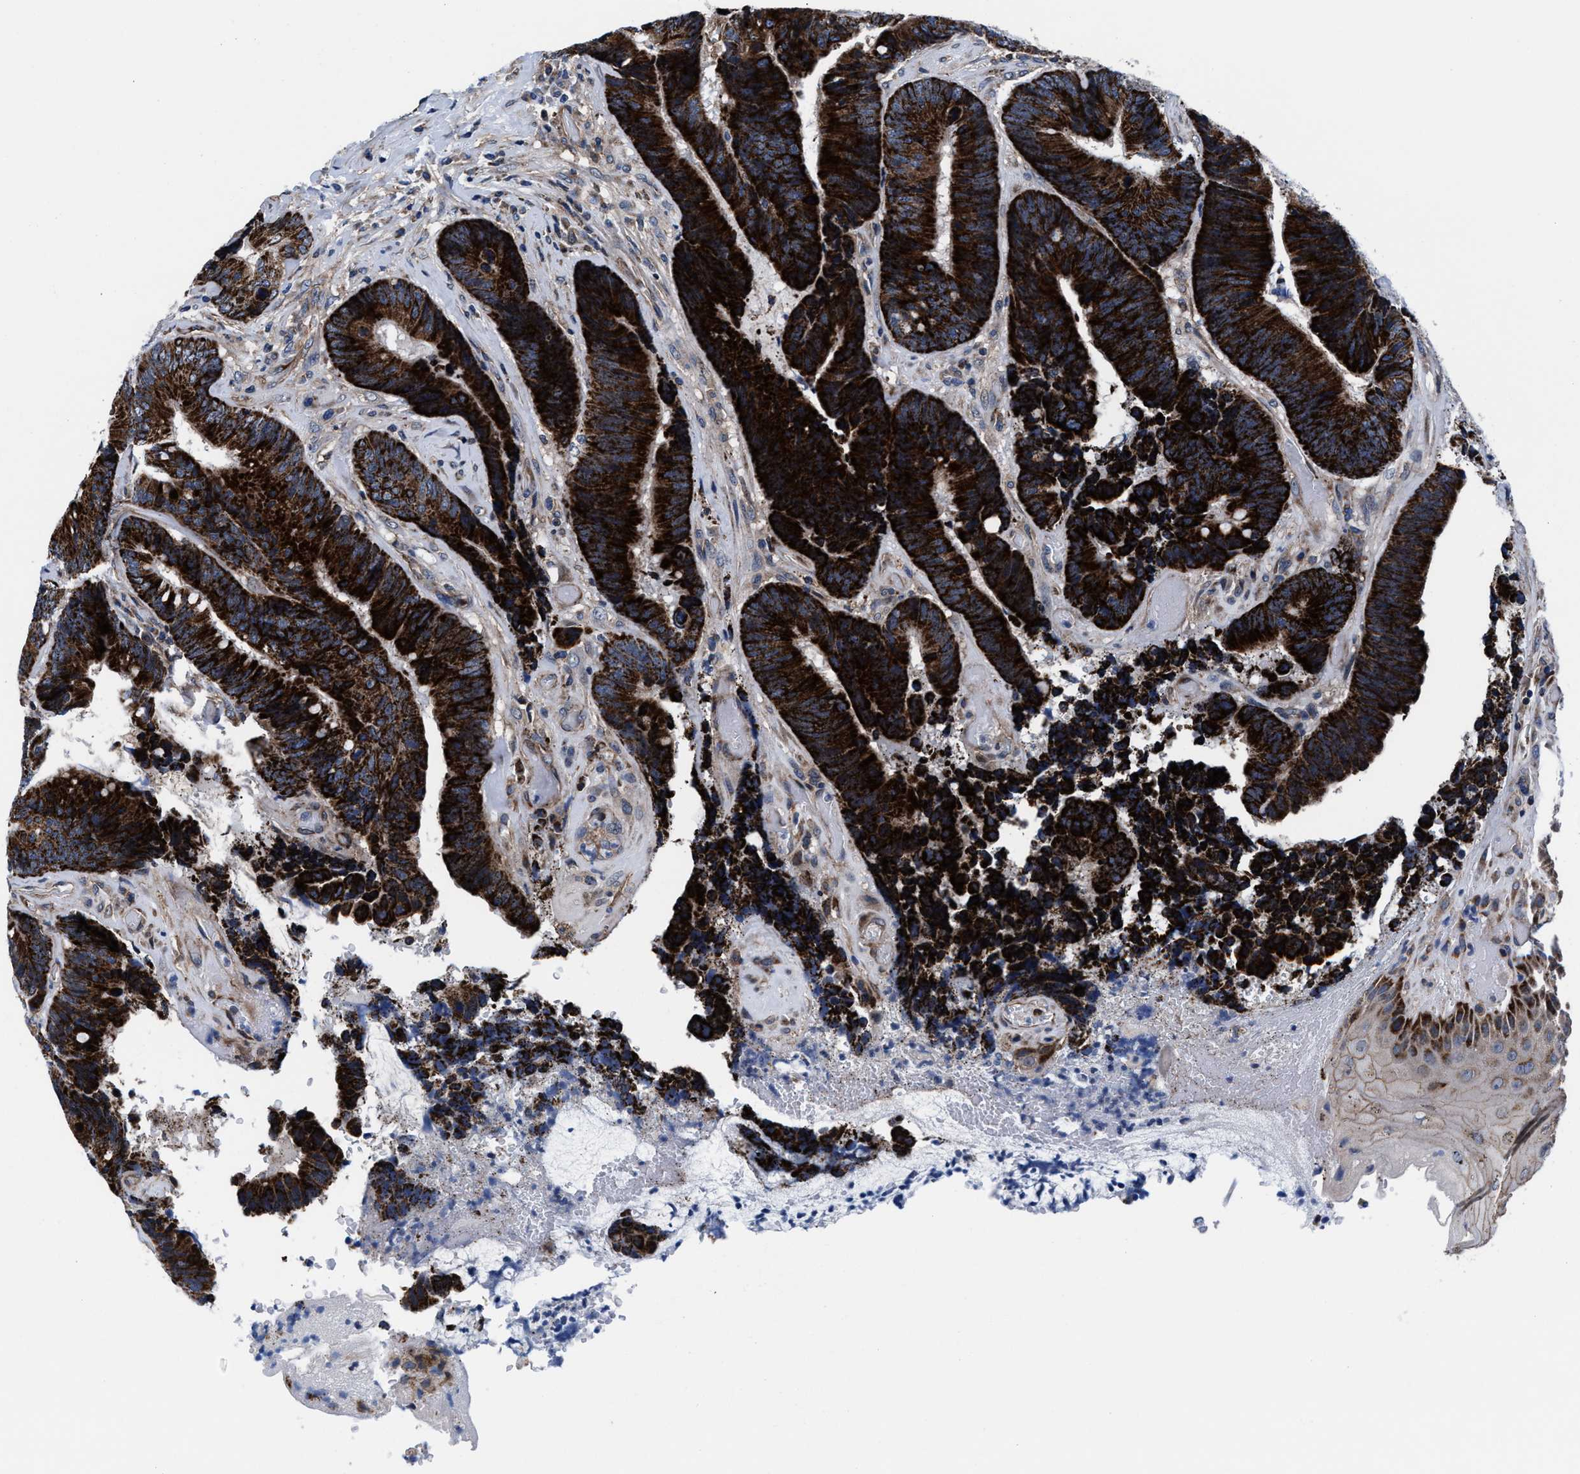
{"staining": {"intensity": "strong", "quantity": ">75%", "location": "cytoplasmic/membranous"}, "tissue": "colorectal cancer", "cell_type": "Tumor cells", "image_type": "cancer", "snomed": [{"axis": "morphology", "description": "Adenocarcinoma, NOS"}, {"axis": "topography", "description": "Rectum"}, {"axis": "topography", "description": "Anal"}], "caption": "This is an image of IHC staining of colorectal cancer (adenocarcinoma), which shows strong positivity in the cytoplasmic/membranous of tumor cells.", "gene": "NKTR", "patient": {"sex": "female", "age": 89}}